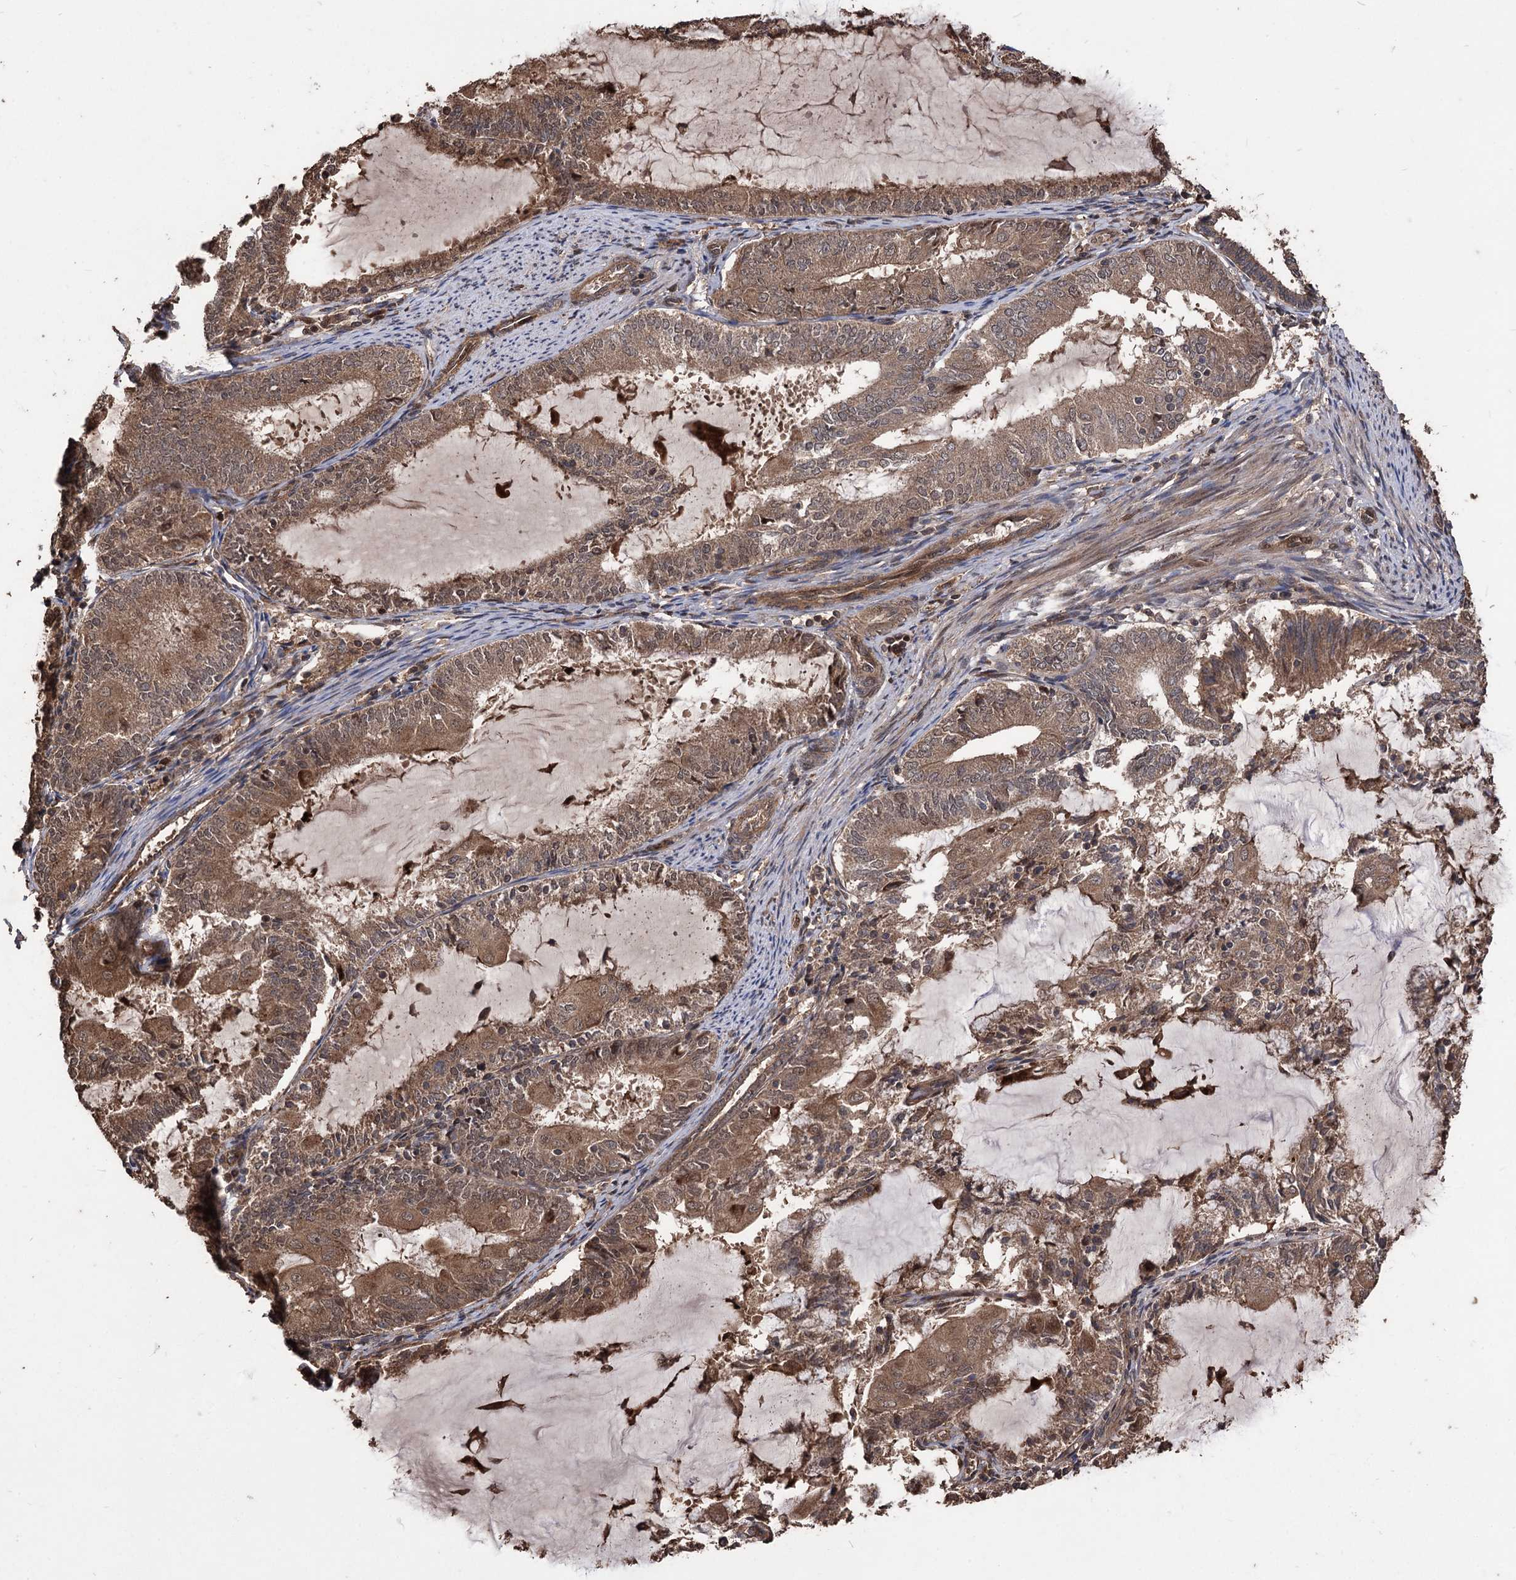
{"staining": {"intensity": "moderate", "quantity": ">75%", "location": "cytoplasmic/membranous"}, "tissue": "endometrial cancer", "cell_type": "Tumor cells", "image_type": "cancer", "snomed": [{"axis": "morphology", "description": "Adenocarcinoma, NOS"}, {"axis": "topography", "description": "Endometrium"}], "caption": "Immunohistochemistry (IHC) histopathology image of neoplastic tissue: endometrial cancer stained using immunohistochemistry shows medium levels of moderate protein expression localized specifically in the cytoplasmic/membranous of tumor cells, appearing as a cytoplasmic/membranous brown color.", "gene": "RASSF3", "patient": {"sex": "female", "age": 81}}